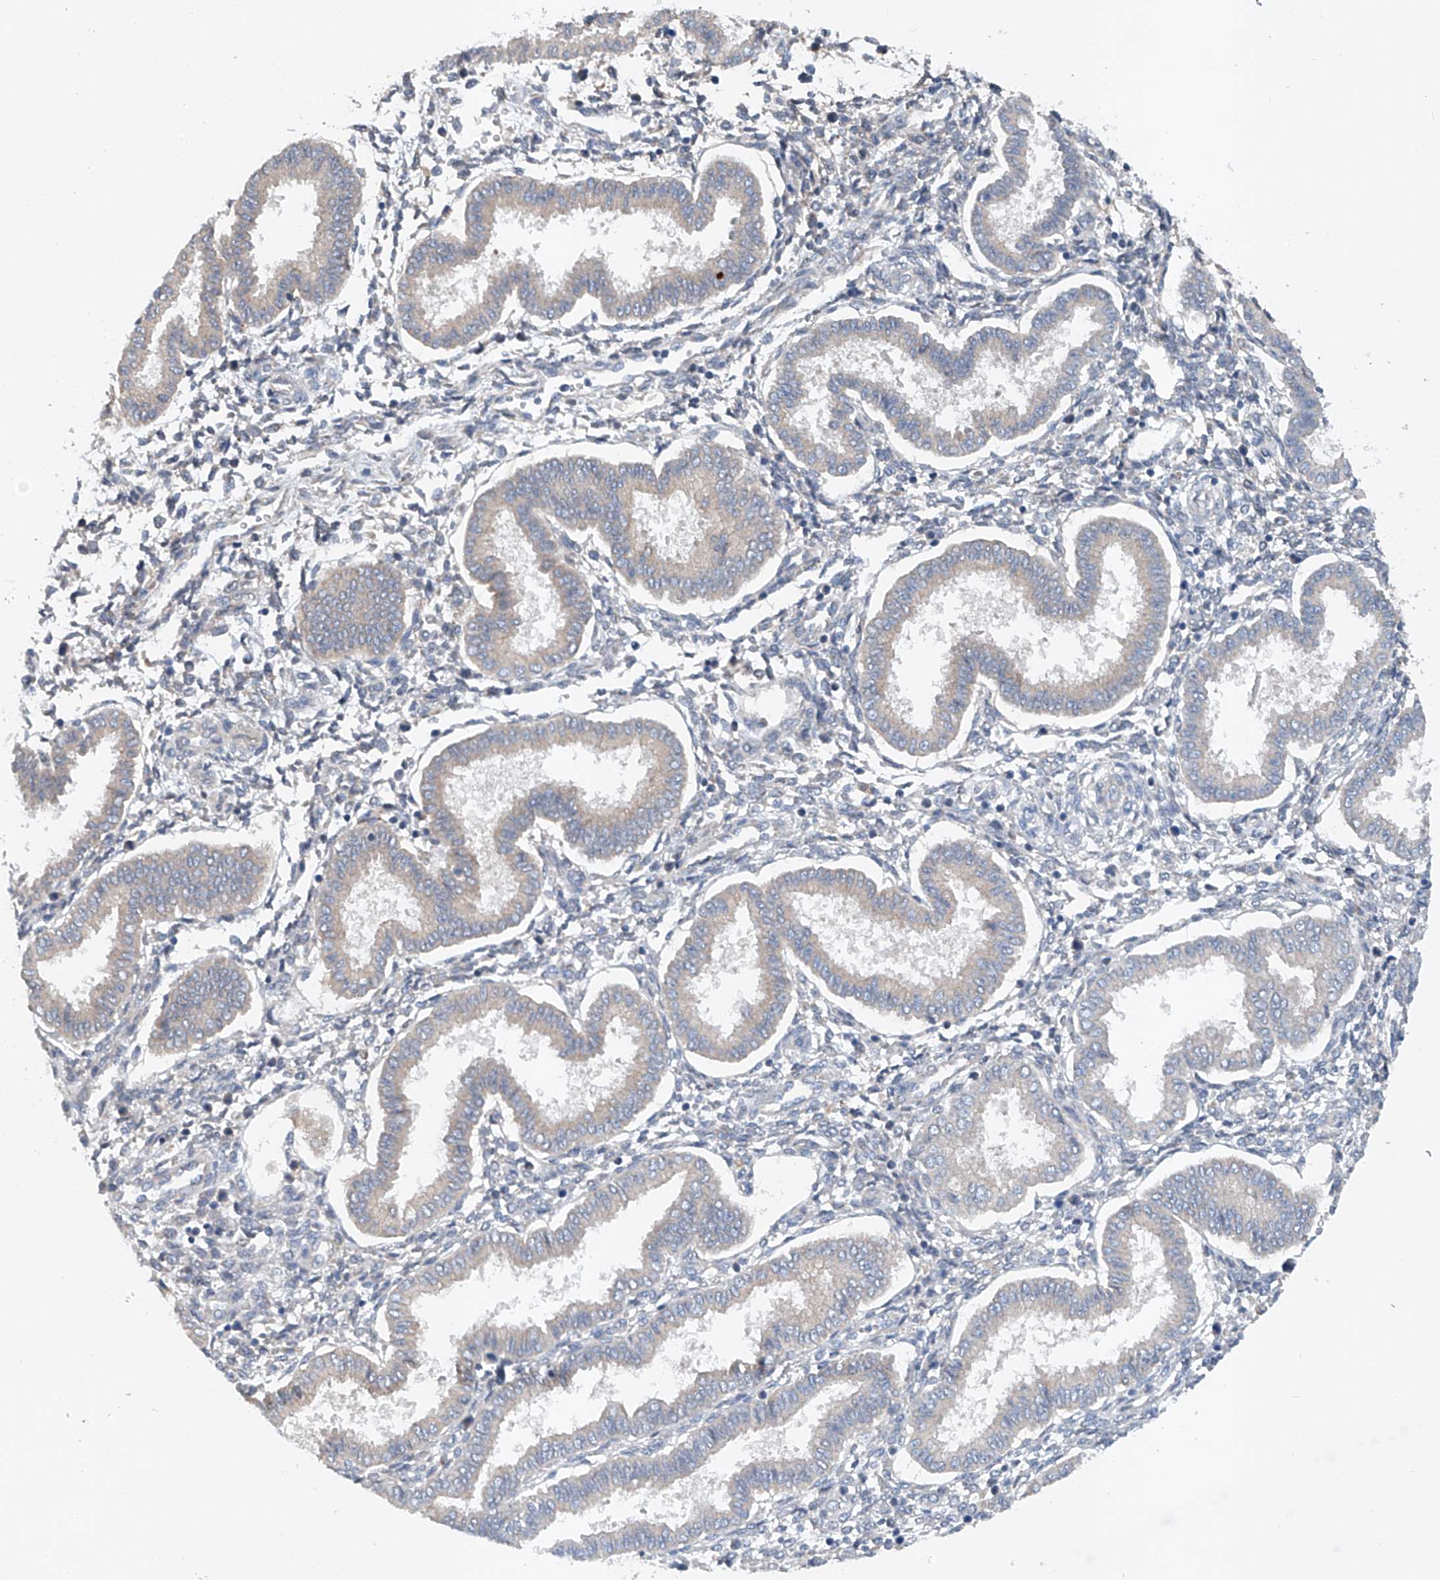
{"staining": {"intensity": "negative", "quantity": "none", "location": "none"}, "tissue": "endometrium", "cell_type": "Cells in endometrial stroma", "image_type": "normal", "snomed": [{"axis": "morphology", "description": "Normal tissue, NOS"}, {"axis": "topography", "description": "Endometrium"}], "caption": "This is a micrograph of immunohistochemistry staining of unremarkable endometrium, which shows no positivity in cells in endometrial stroma.", "gene": "CEP85L", "patient": {"sex": "female", "age": 24}}